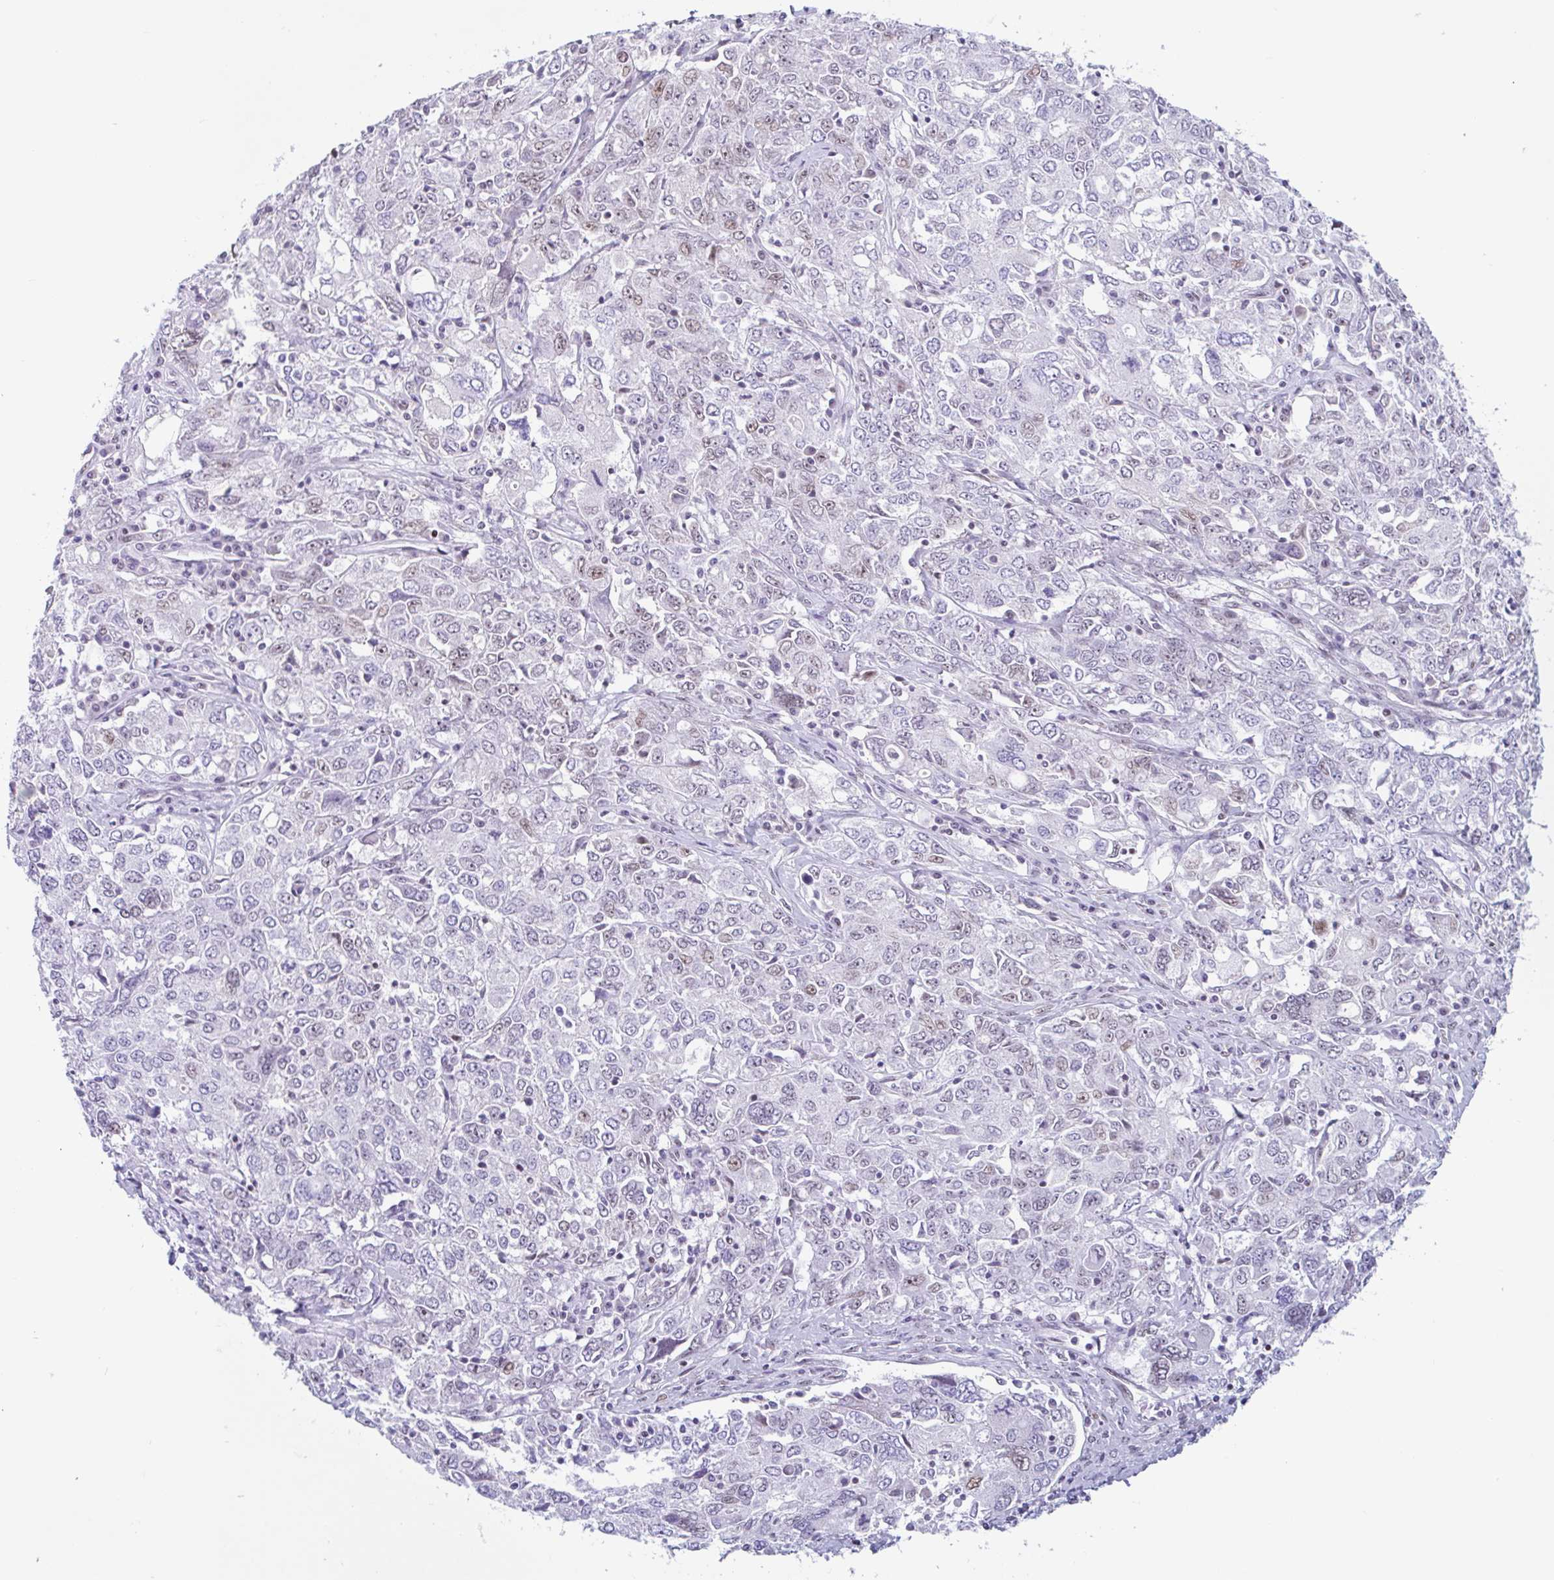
{"staining": {"intensity": "moderate", "quantity": "25%-75%", "location": "nuclear"}, "tissue": "ovarian cancer", "cell_type": "Tumor cells", "image_type": "cancer", "snomed": [{"axis": "morphology", "description": "Carcinoma, endometroid"}, {"axis": "topography", "description": "Ovary"}], "caption": "This image shows immunohistochemistry (IHC) staining of human ovarian endometroid carcinoma, with medium moderate nuclear expression in about 25%-75% of tumor cells.", "gene": "LENG9", "patient": {"sex": "female", "age": 62}}